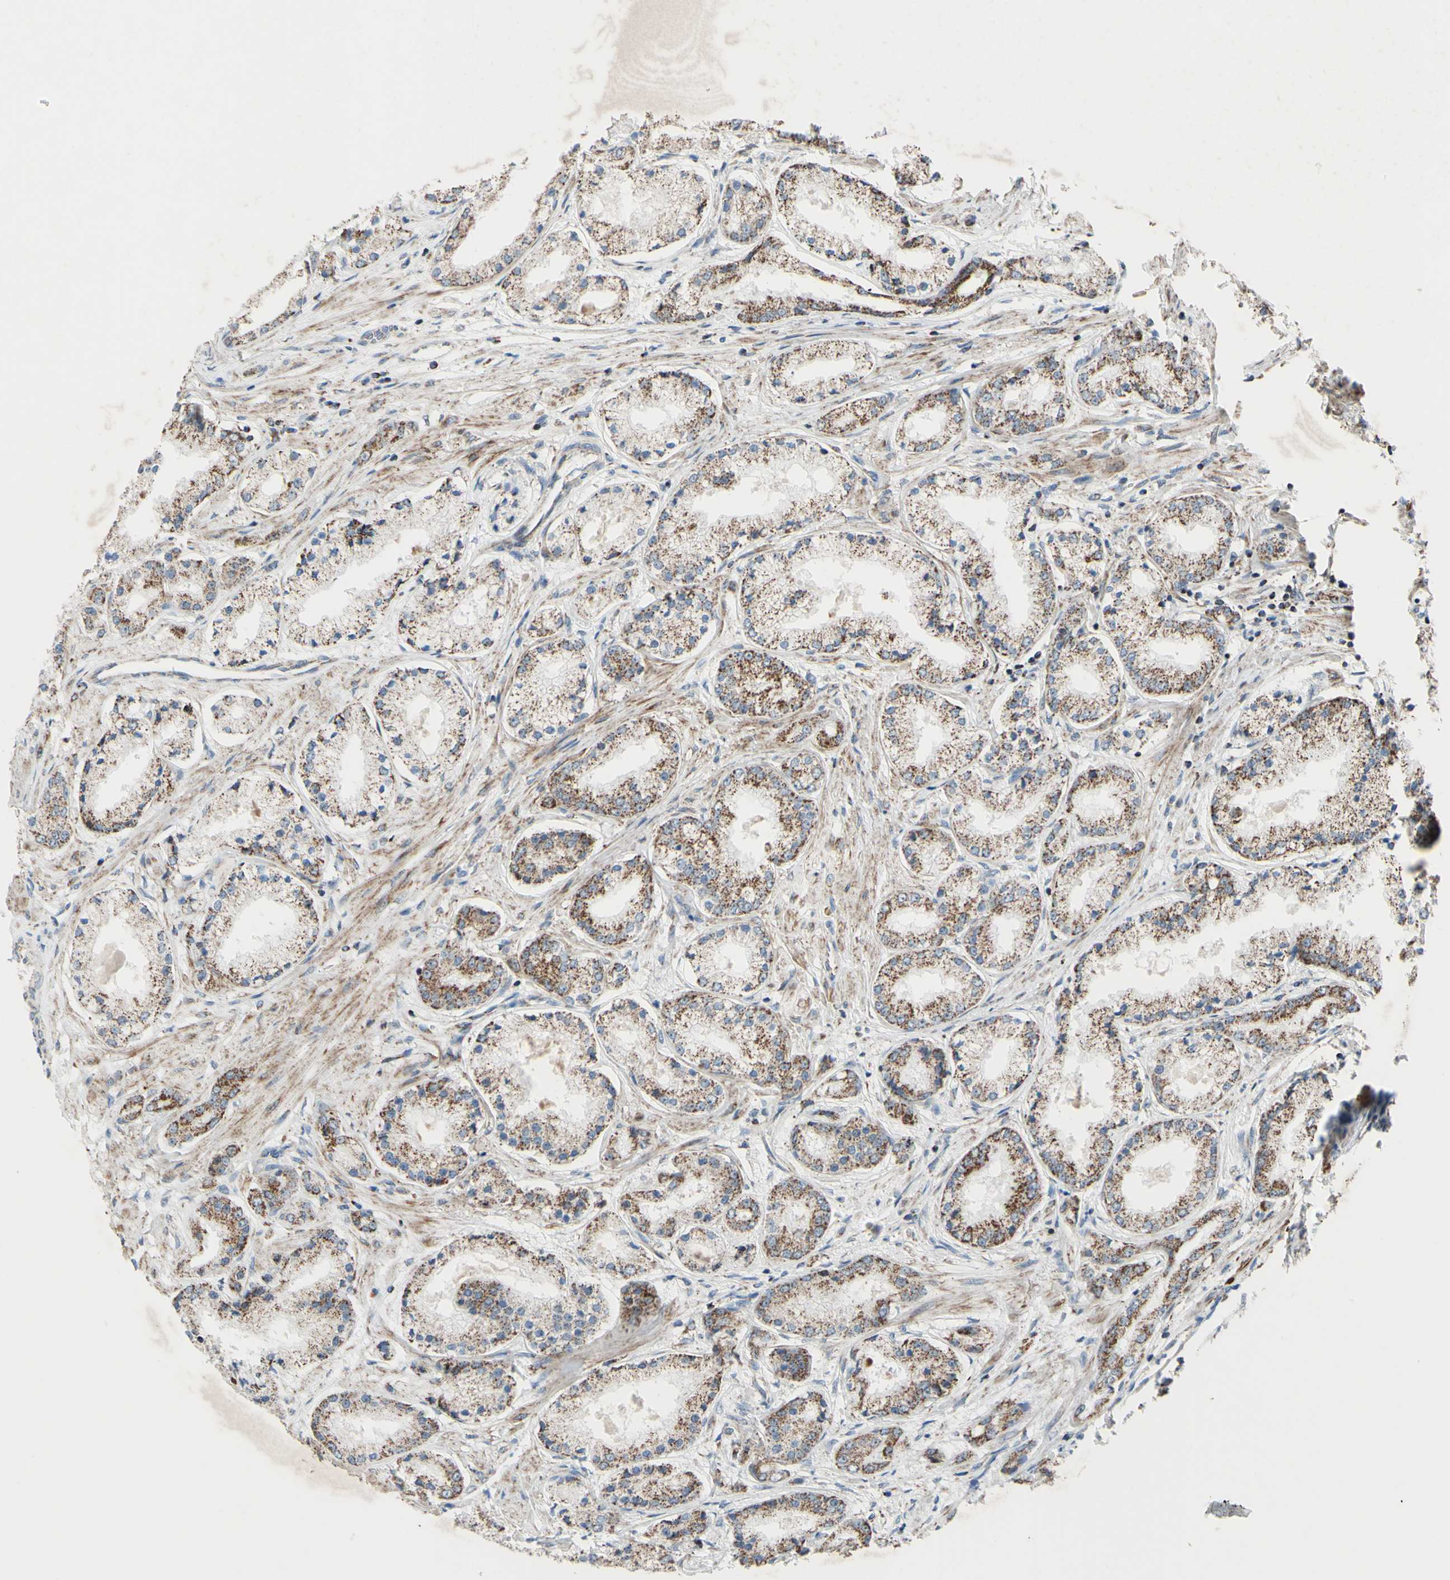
{"staining": {"intensity": "moderate", "quantity": "25%-75%", "location": "cytoplasmic/membranous"}, "tissue": "prostate cancer", "cell_type": "Tumor cells", "image_type": "cancer", "snomed": [{"axis": "morphology", "description": "Adenocarcinoma, High grade"}, {"axis": "topography", "description": "Prostate"}], "caption": "An image of human prostate cancer (adenocarcinoma (high-grade)) stained for a protein displays moderate cytoplasmic/membranous brown staining in tumor cells.", "gene": "GLT8D1", "patient": {"sex": "male", "age": 59}}